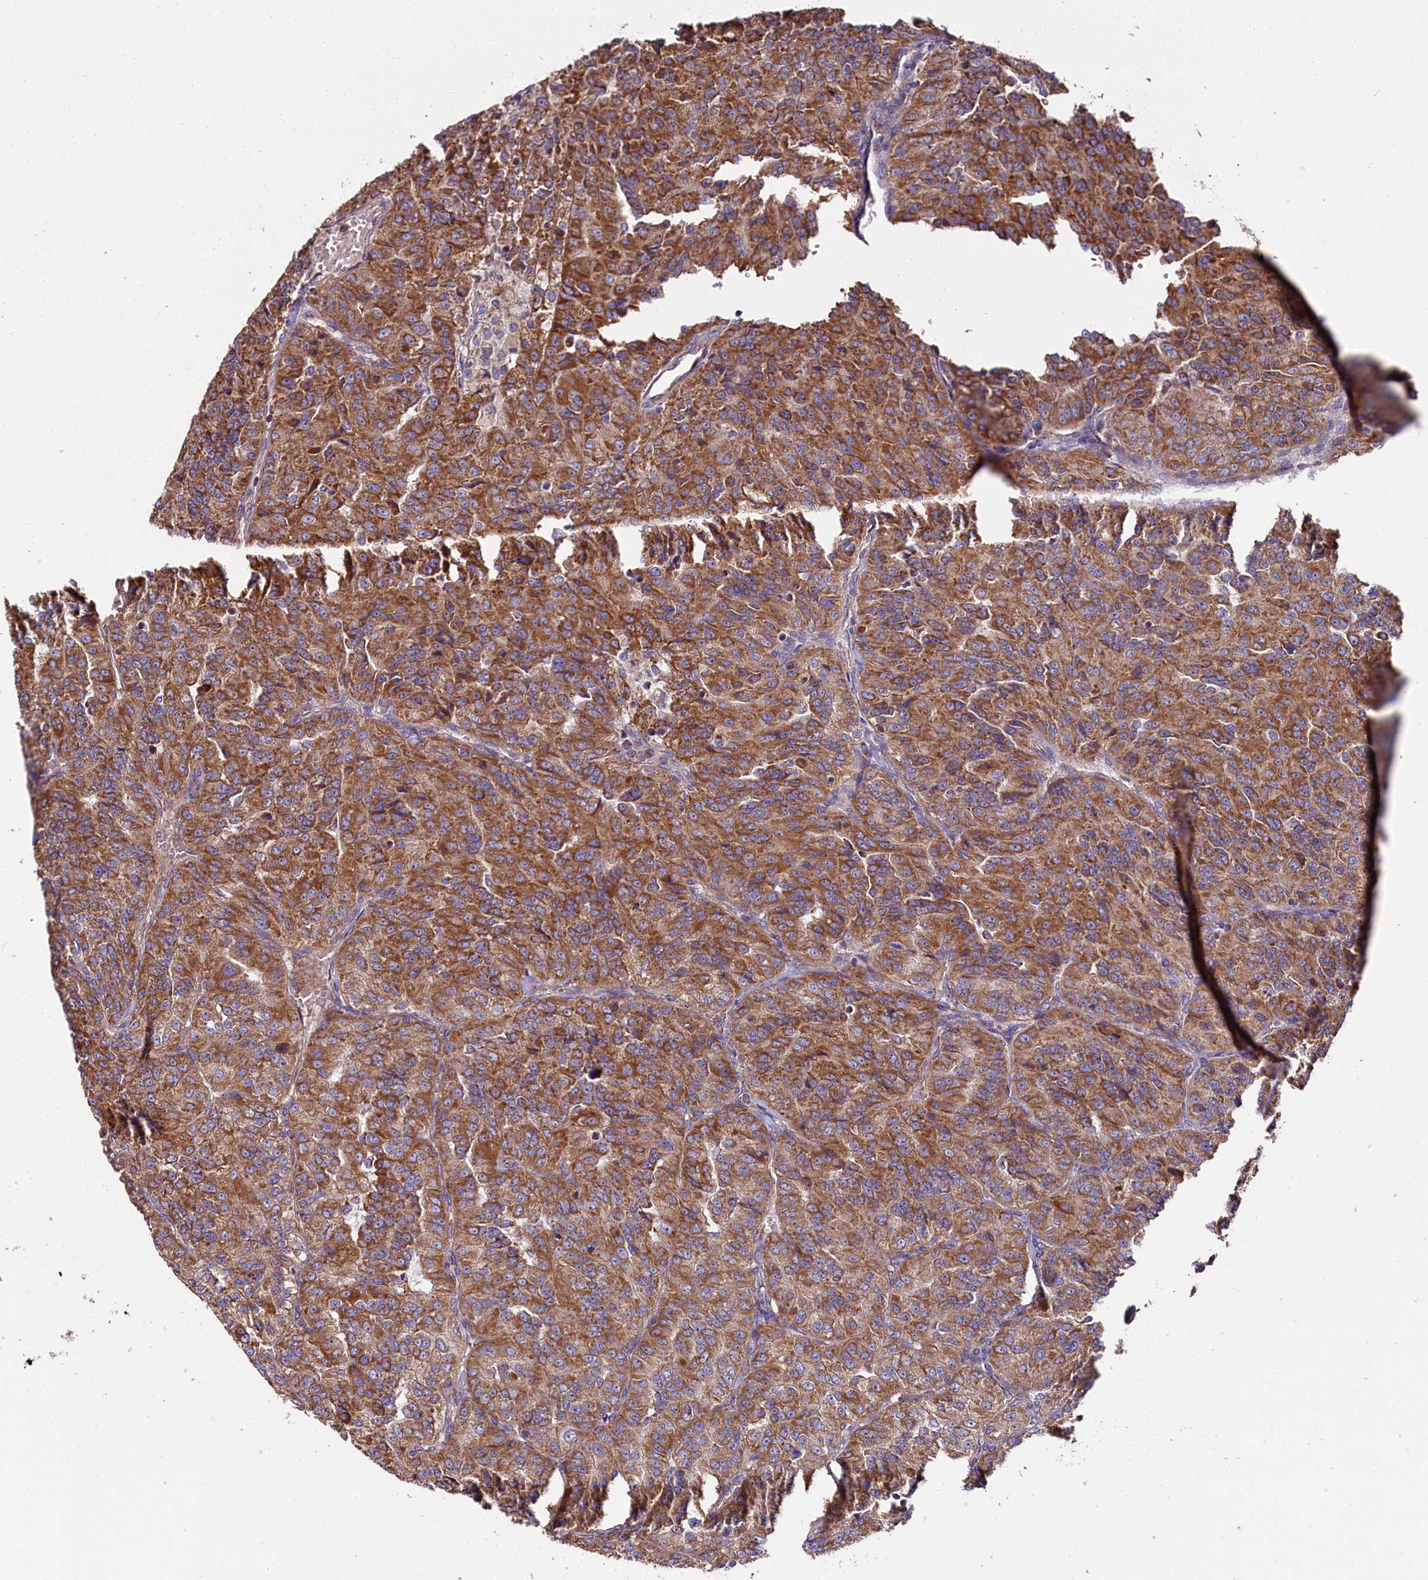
{"staining": {"intensity": "strong", "quantity": ">75%", "location": "cytoplasmic/membranous"}, "tissue": "renal cancer", "cell_type": "Tumor cells", "image_type": "cancer", "snomed": [{"axis": "morphology", "description": "Adenocarcinoma, NOS"}, {"axis": "topography", "description": "Kidney"}], "caption": "Protein staining of adenocarcinoma (renal) tissue reveals strong cytoplasmic/membranous staining in approximately >75% of tumor cells.", "gene": "ZSWIM1", "patient": {"sex": "female", "age": 63}}